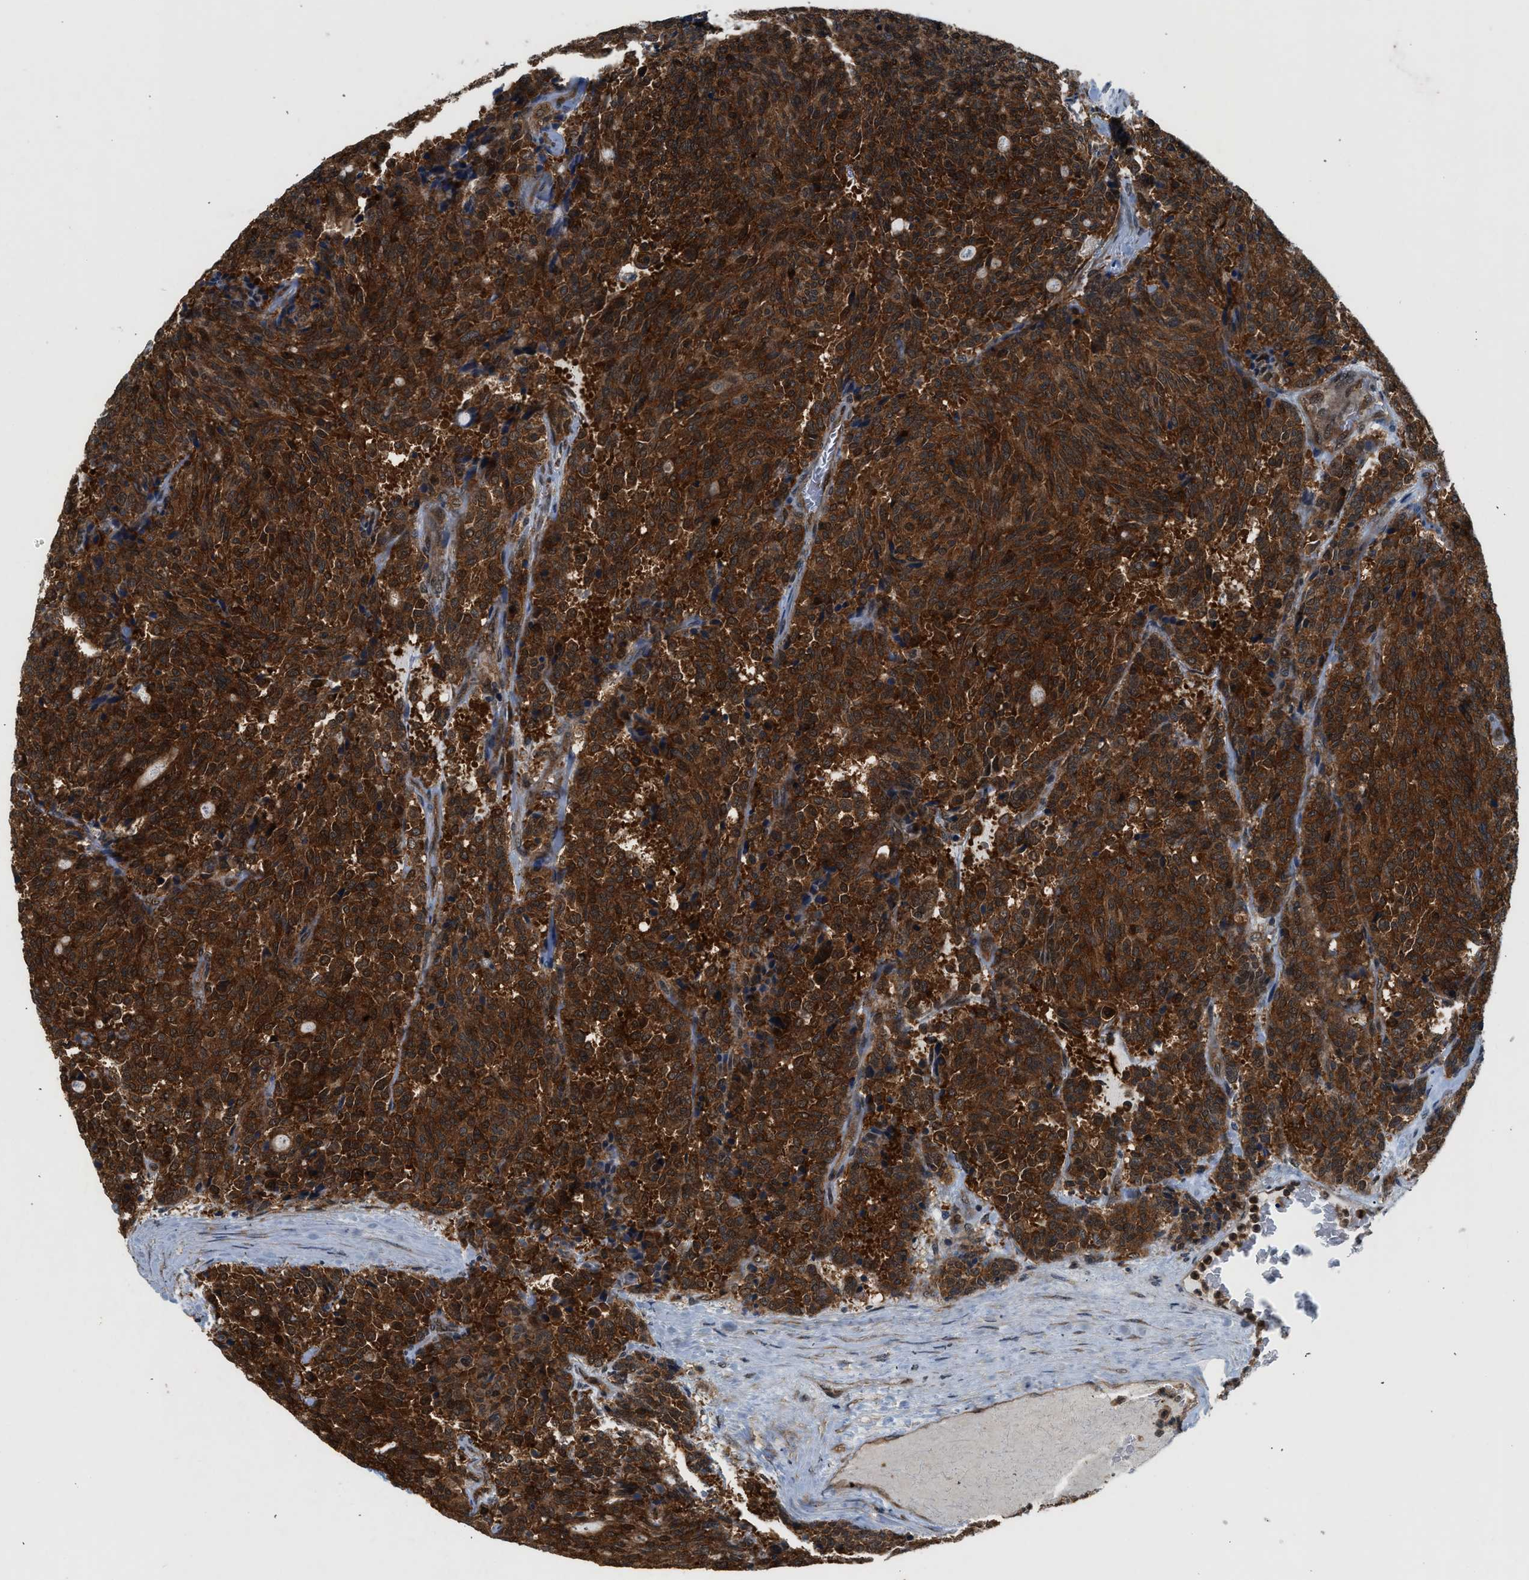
{"staining": {"intensity": "strong", "quantity": ">75%", "location": "cytoplasmic/membranous,nuclear"}, "tissue": "carcinoid", "cell_type": "Tumor cells", "image_type": "cancer", "snomed": [{"axis": "morphology", "description": "Carcinoid, malignant, NOS"}, {"axis": "topography", "description": "Pancreas"}], "caption": "High-power microscopy captured an IHC image of carcinoid (malignant), revealing strong cytoplasmic/membranous and nuclear staining in about >75% of tumor cells.", "gene": "OXSR1", "patient": {"sex": "female", "age": 54}}